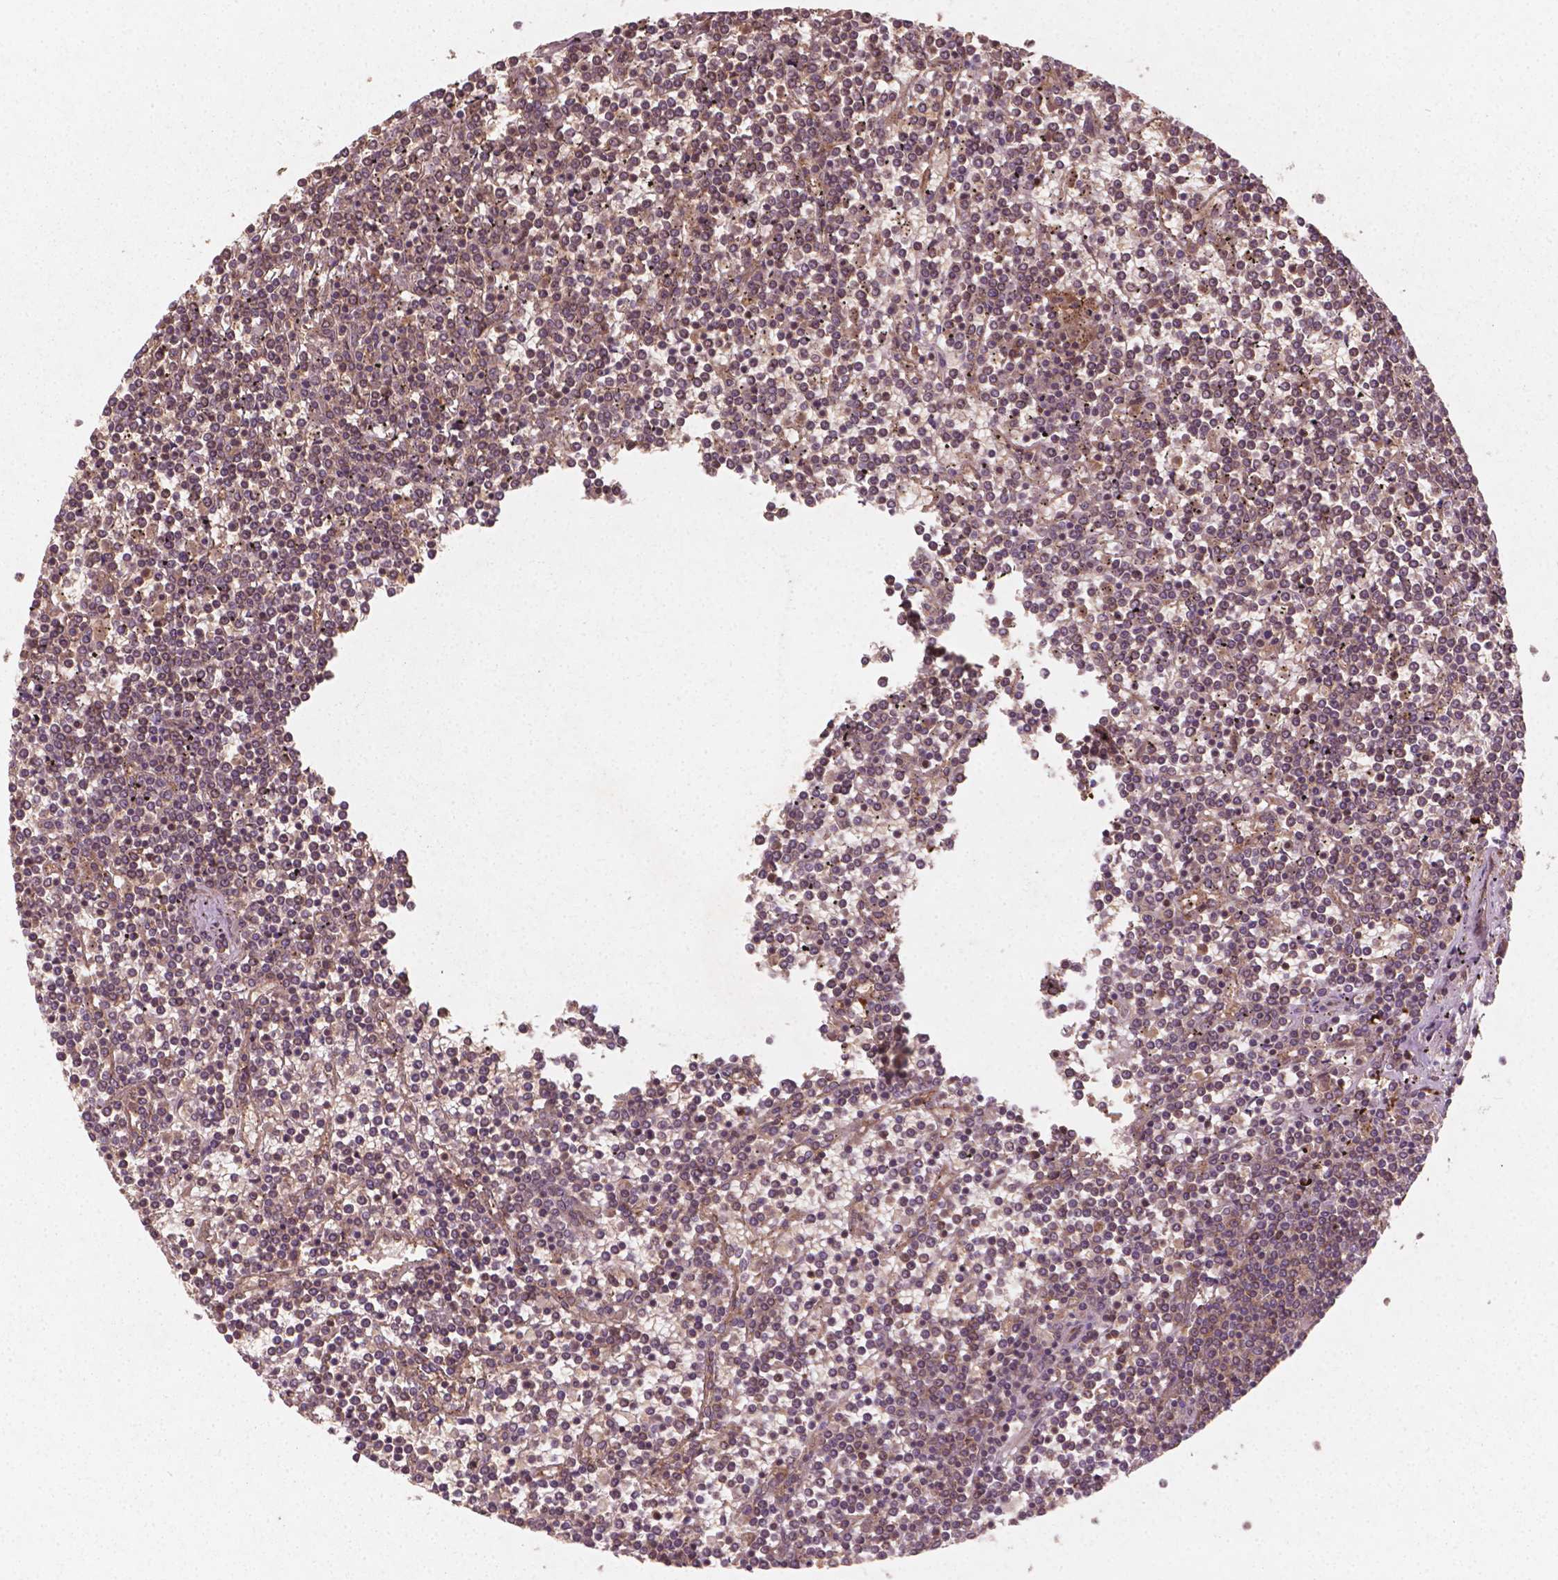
{"staining": {"intensity": "moderate", "quantity": ">75%", "location": "cytoplasmic/membranous,nuclear"}, "tissue": "lymphoma", "cell_type": "Tumor cells", "image_type": "cancer", "snomed": [{"axis": "morphology", "description": "Malignant lymphoma, non-Hodgkin's type, Low grade"}, {"axis": "topography", "description": "Spleen"}], "caption": "DAB (3,3'-diaminobenzidine) immunohistochemical staining of human malignant lymphoma, non-Hodgkin's type (low-grade) displays moderate cytoplasmic/membranous and nuclear protein positivity in approximately >75% of tumor cells.", "gene": "CYFIP2", "patient": {"sex": "female", "age": 19}}